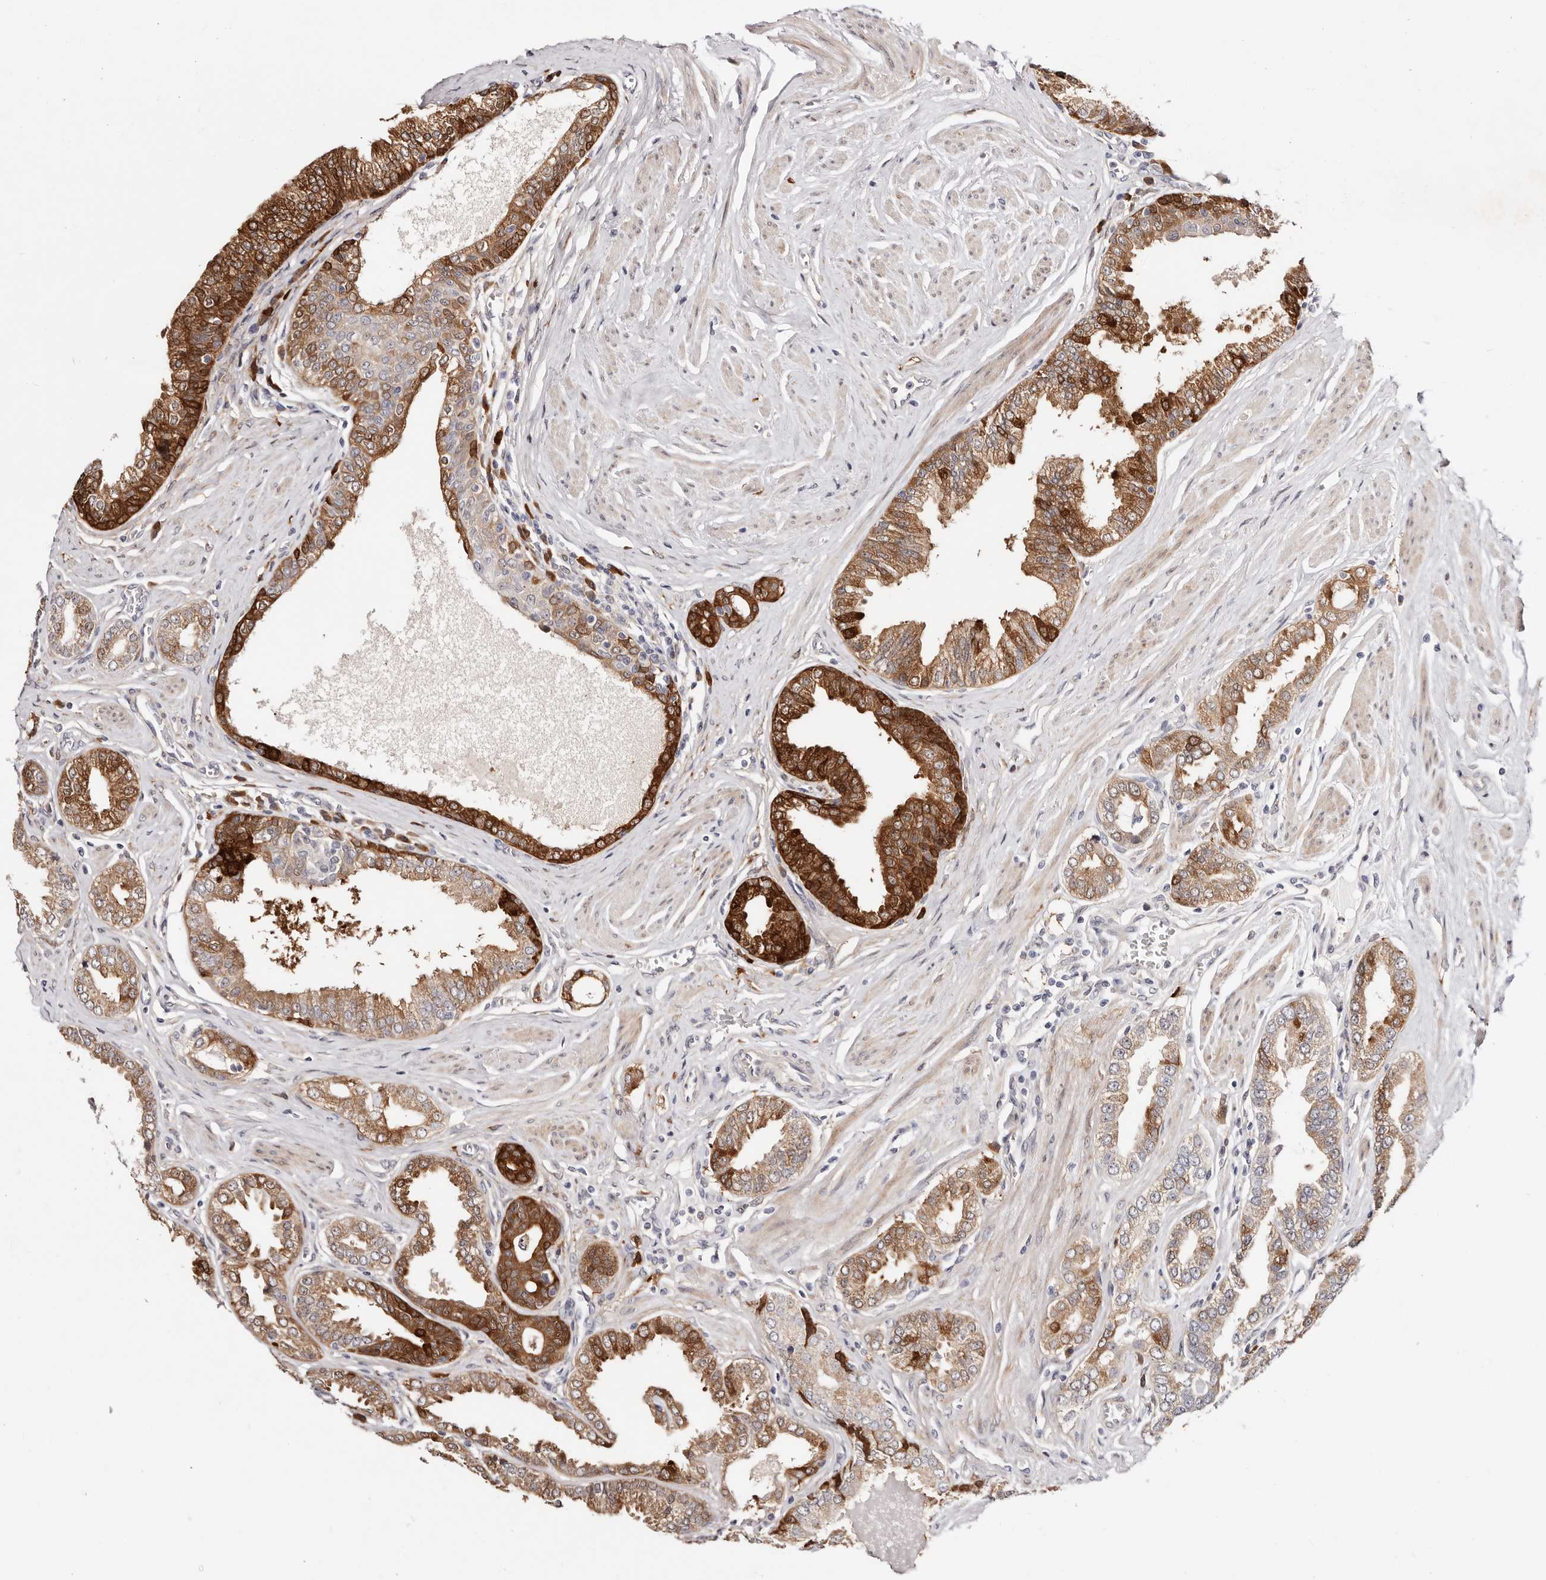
{"staining": {"intensity": "strong", "quantity": "25%-75%", "location": "cytoplasmic/membranous"}, "tissue": "prostate cancer", "cell_type": "Tumor cells", "image_type": "cancer", "snomed": [{"axis": "morphology", "description": "Adenocarcinoma, Low grade"}, {"axis": "topography", "description": "Prostate"}], "caption": "Approximately 25%-75% of tumor cells in prostate cancer display strong cytoplasmic/membranous protein staining as visualized by brown immunohistochemical staining.", "gene": "GFOD1", "patient": {"sex": "male", "age": 63}}